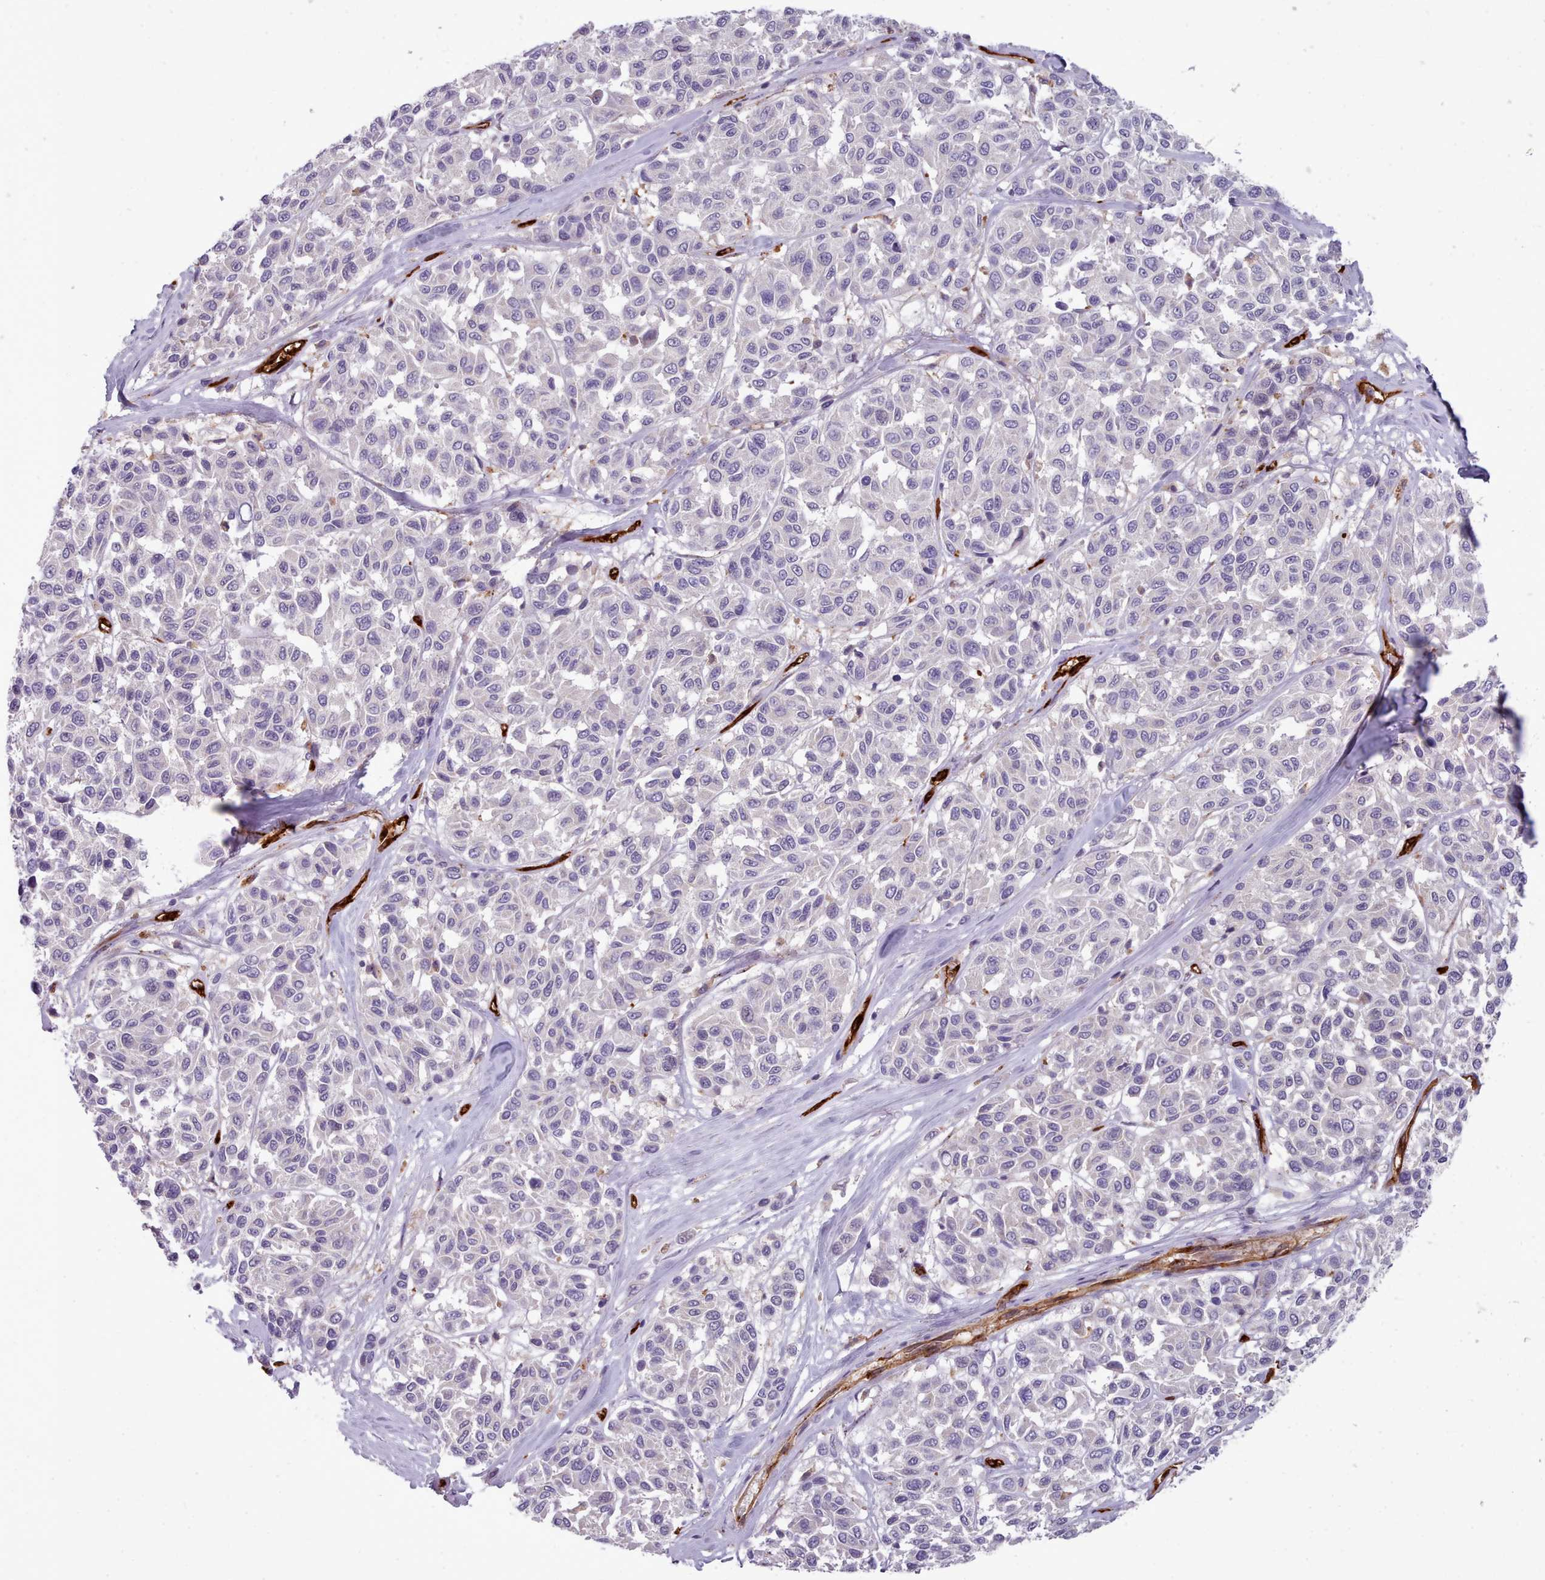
{"staining": {"intensity": "negative", "quantity": "none", "location": "none"}, "tissue": "melanoma", "cell_type": "Tumor cells", "image_type": "cancer", "snomed": [{"axis": "morphology", "description": "Malignant melanoma, NOS"}, {"axis": "topography", "description": "Skin"}], "caption": "A photomicrograph of melanoma stained for a protein displays no brown staining in tumor cells.", "gene": "CD300LF", "patient": {"sex": "female", "age": 66}}